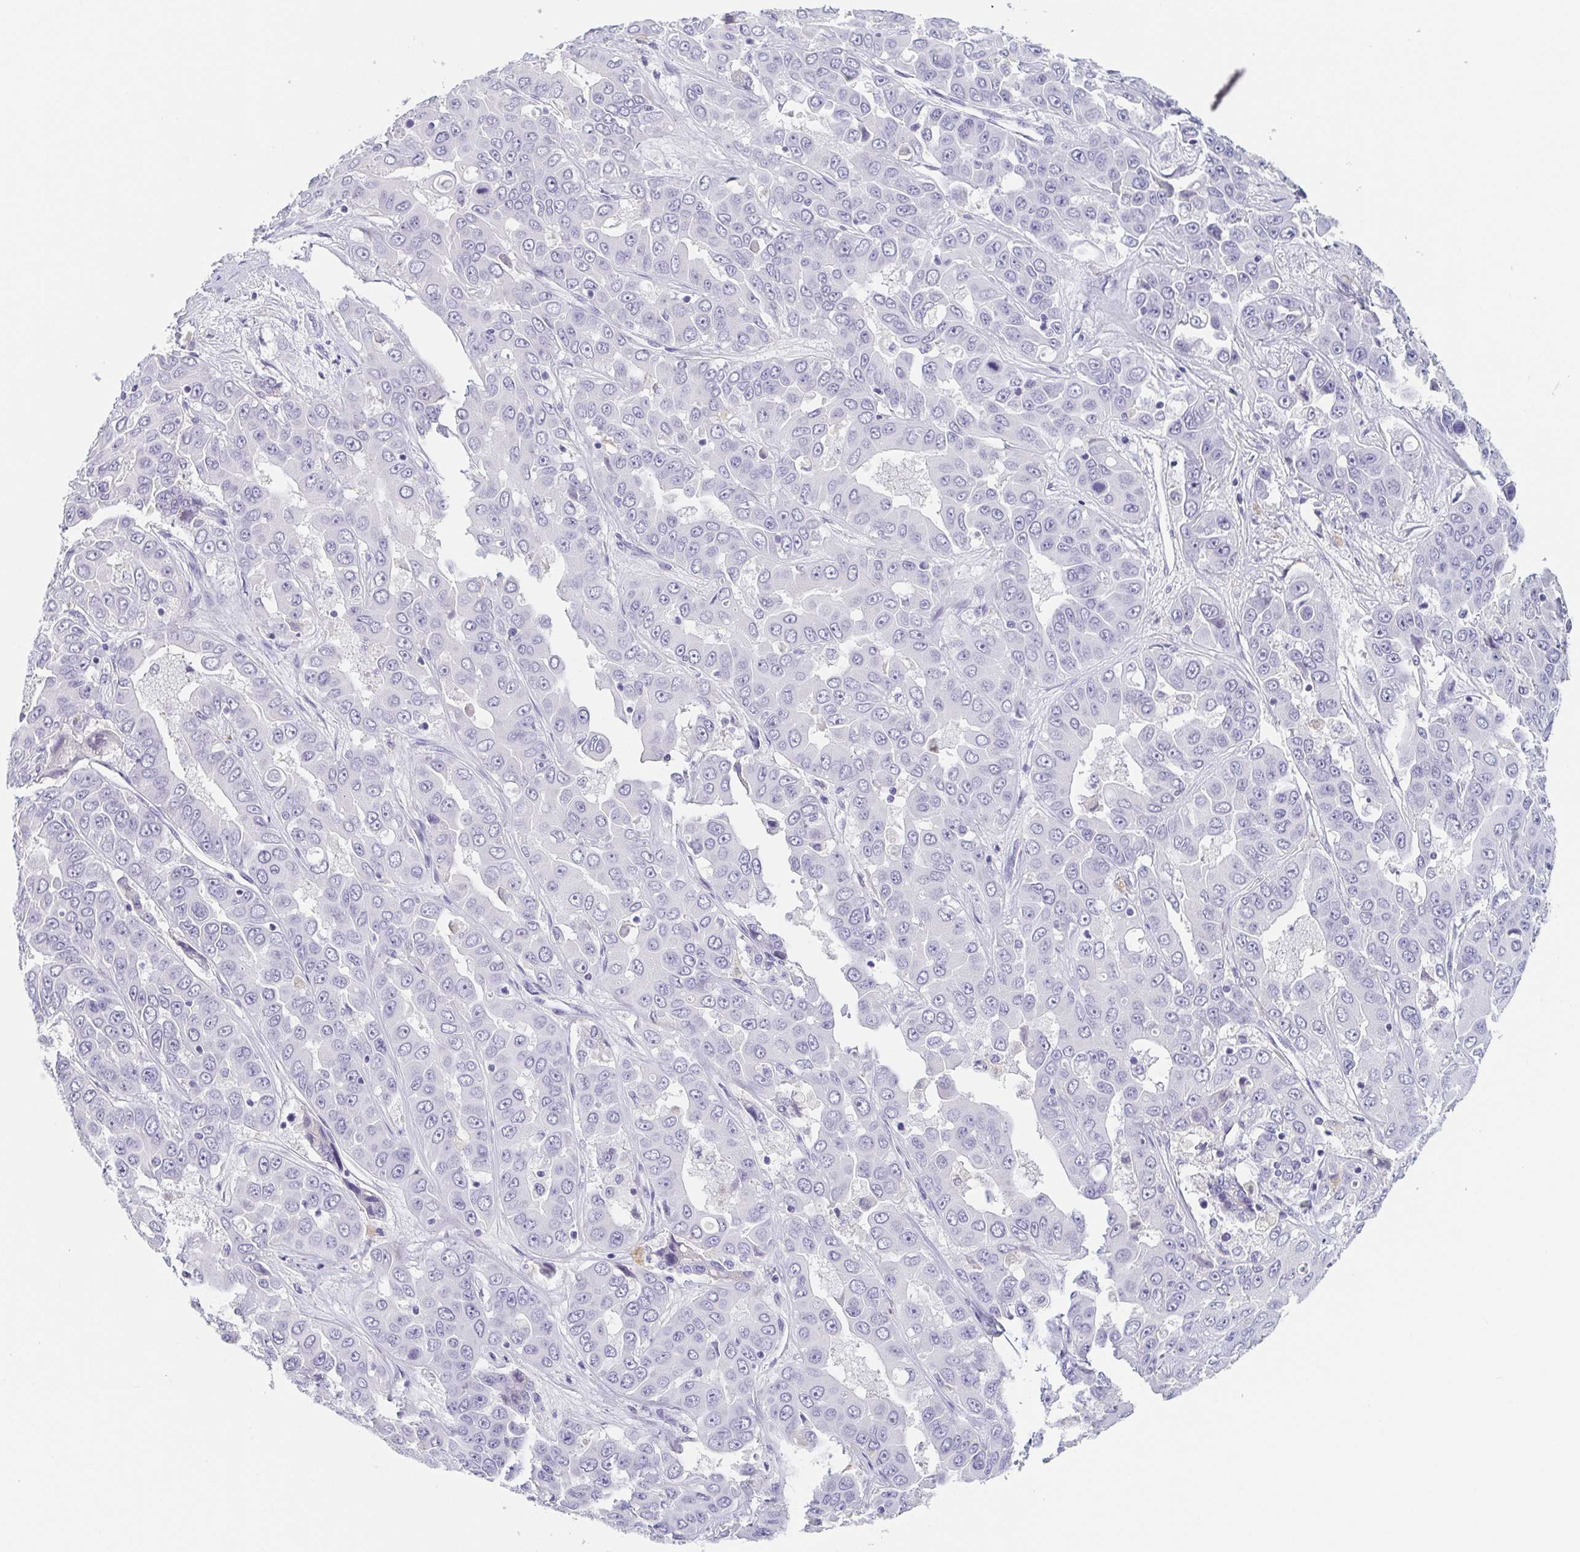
{"staining": {"intensity": "negative", "quantity": "none", "location": "none"}, "tissue": "liver cancer", "cell_type": "Tumor cells", "image_type": "cancer", "snomed": [{"axis": "morphology", "description": "Cholangiocarcinoma"}, {"axis": "topography", "description": "Liver"}], "caption": "Immunohistochemistry of liver cancer (cholangiocarcinoma) displays no expression in tumor cells. The staining is performed using DAB brown chromogen with nuclei counter-stained in using hematoxylin.", "gene": "ITLN1", "patient": {"sex": "female", "age": 52}}